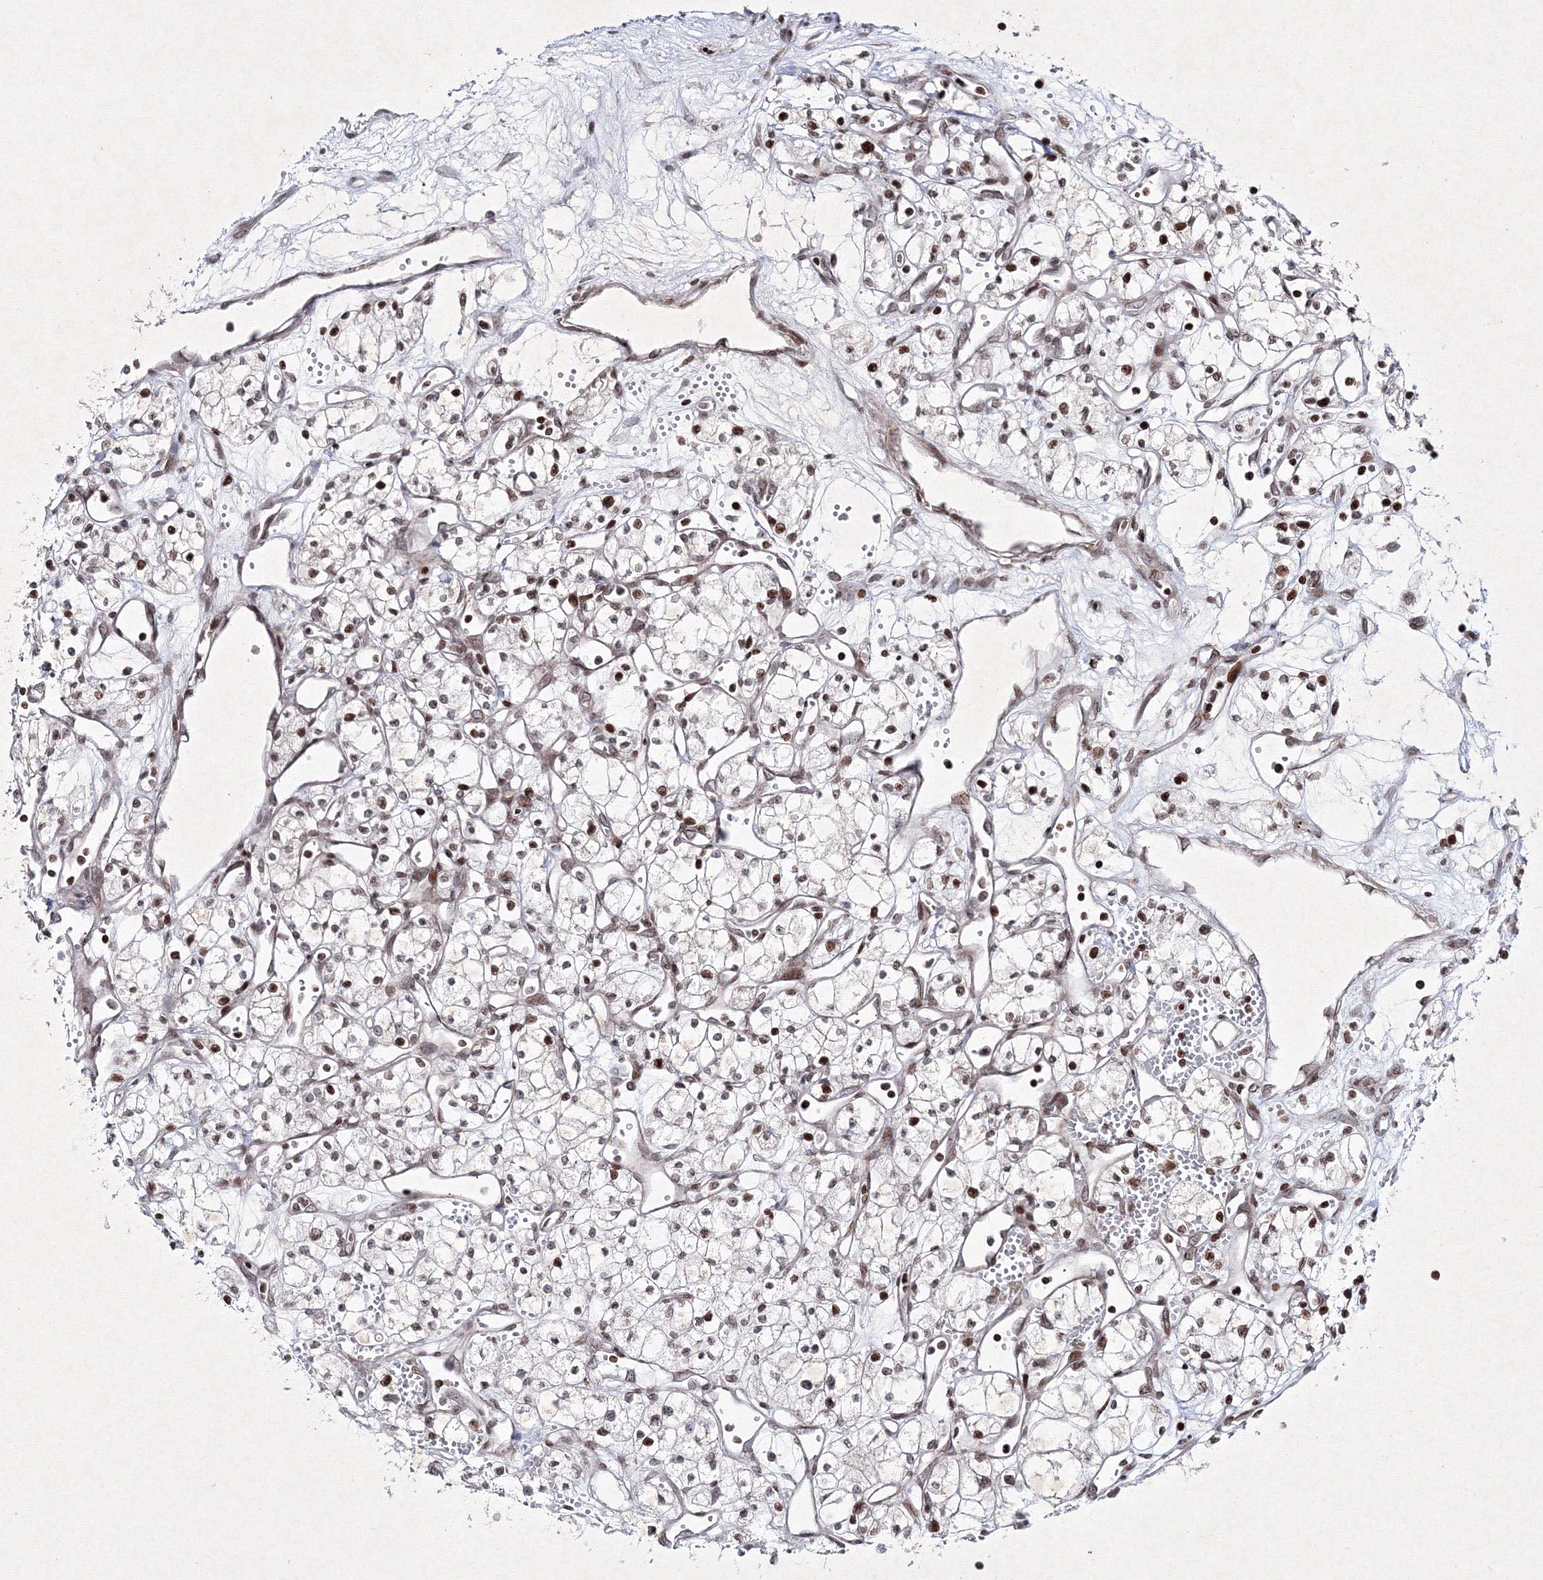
{"staining": {"intensity": "moderate", "quantity": "<25%", "location": "nuclear"}, "tissue": "renal cancer", "cell_type": "Tumor cells", "image_type": "cancer", "snomed": [{"axis": "morphology", "description": "Adenocarcinoma, NOS"}, {"axis": "topography", "description": "Kidney"}], "caption": "Immunohistochemical staining of renal adenocarcinoma reveals low levels of moderate nuclear protein positivity in approximately <25% of tumor cells. (DAB (3,3'-diaminobenzidine) = brown stain, brightfield microscopy at high magnification).", "gene": "SMIM29", "patient": {"sex": "male", "age": 59}}